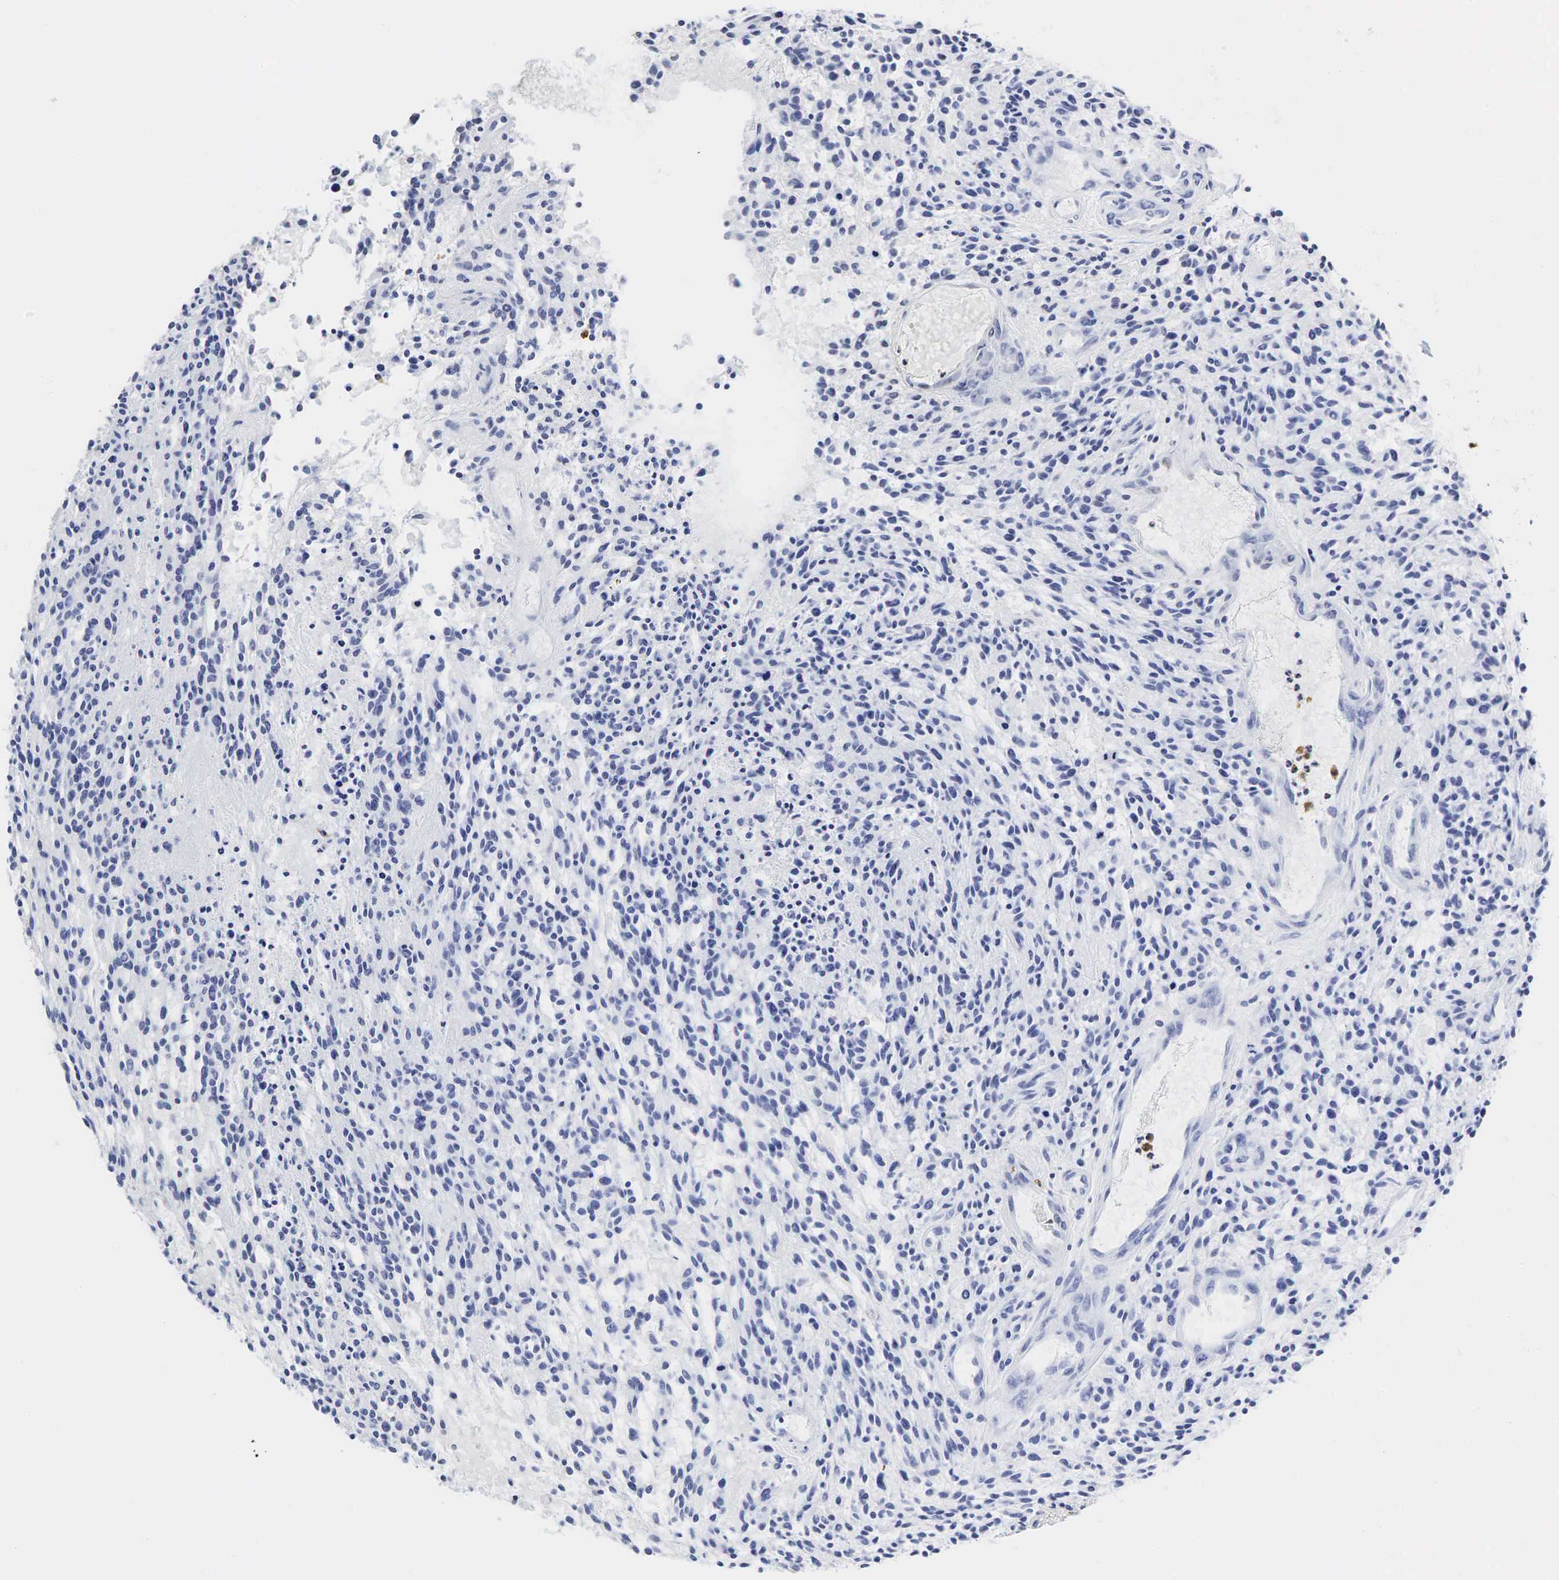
{"staining": {"intensity": "negative", "quantity": "none", "location": "none"}, "tissue": "glioma", "cell_type": "Tumor cells", "image_type": "cancer", "snomed": [{"axis": "morphology", "description": "Glioma, malignant, High grade"}, {"axis": "topography", "description": "Brain"}], "caption": "Immunohistochemistry (IHC) photomicrograph of human malignant glioma (high-grade) stained for a protein (brown), which shows no expression in tumor cells. Nuclei are stained in blue.", "gene": "LYZ", "patient": {"sex": "female", "age": 13}}